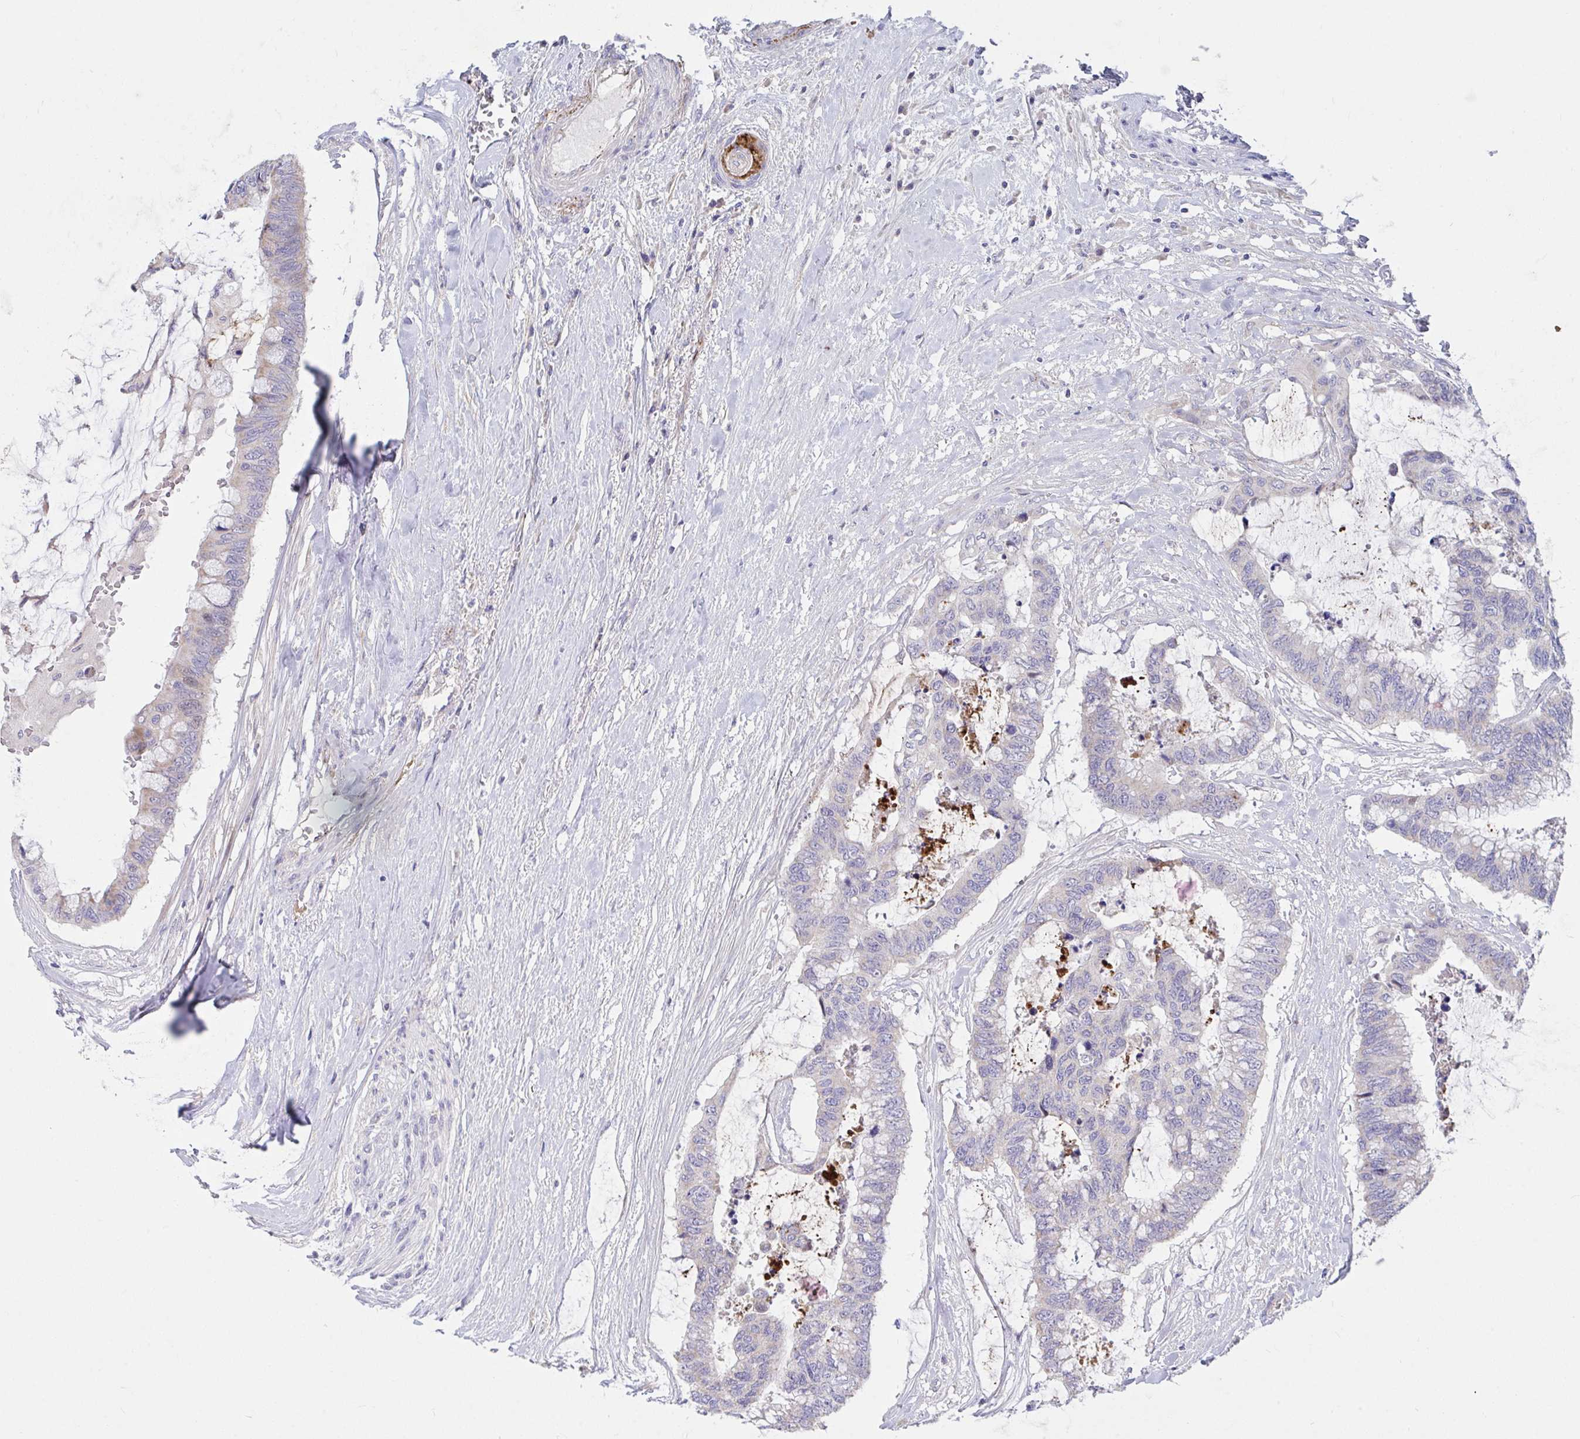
{"staining": {"intensity": "negative", "quantity": "none", "location": "none"}, "tissue": "colorectal cancer", "cell_type": "Tumor cells", "image_type": "cancer", "snomed": [{"axis": "morphology", "description": "Adenocarcinoma, NOS"}, {"axis": "topography", "description": "Rectum"}], "caption": "Human colorectal cancer stained for a protein using immunohistochemistry displays no expression in tumor cells.", "gene": "IL37", "patient": {"sex": "female", "age": 59}}